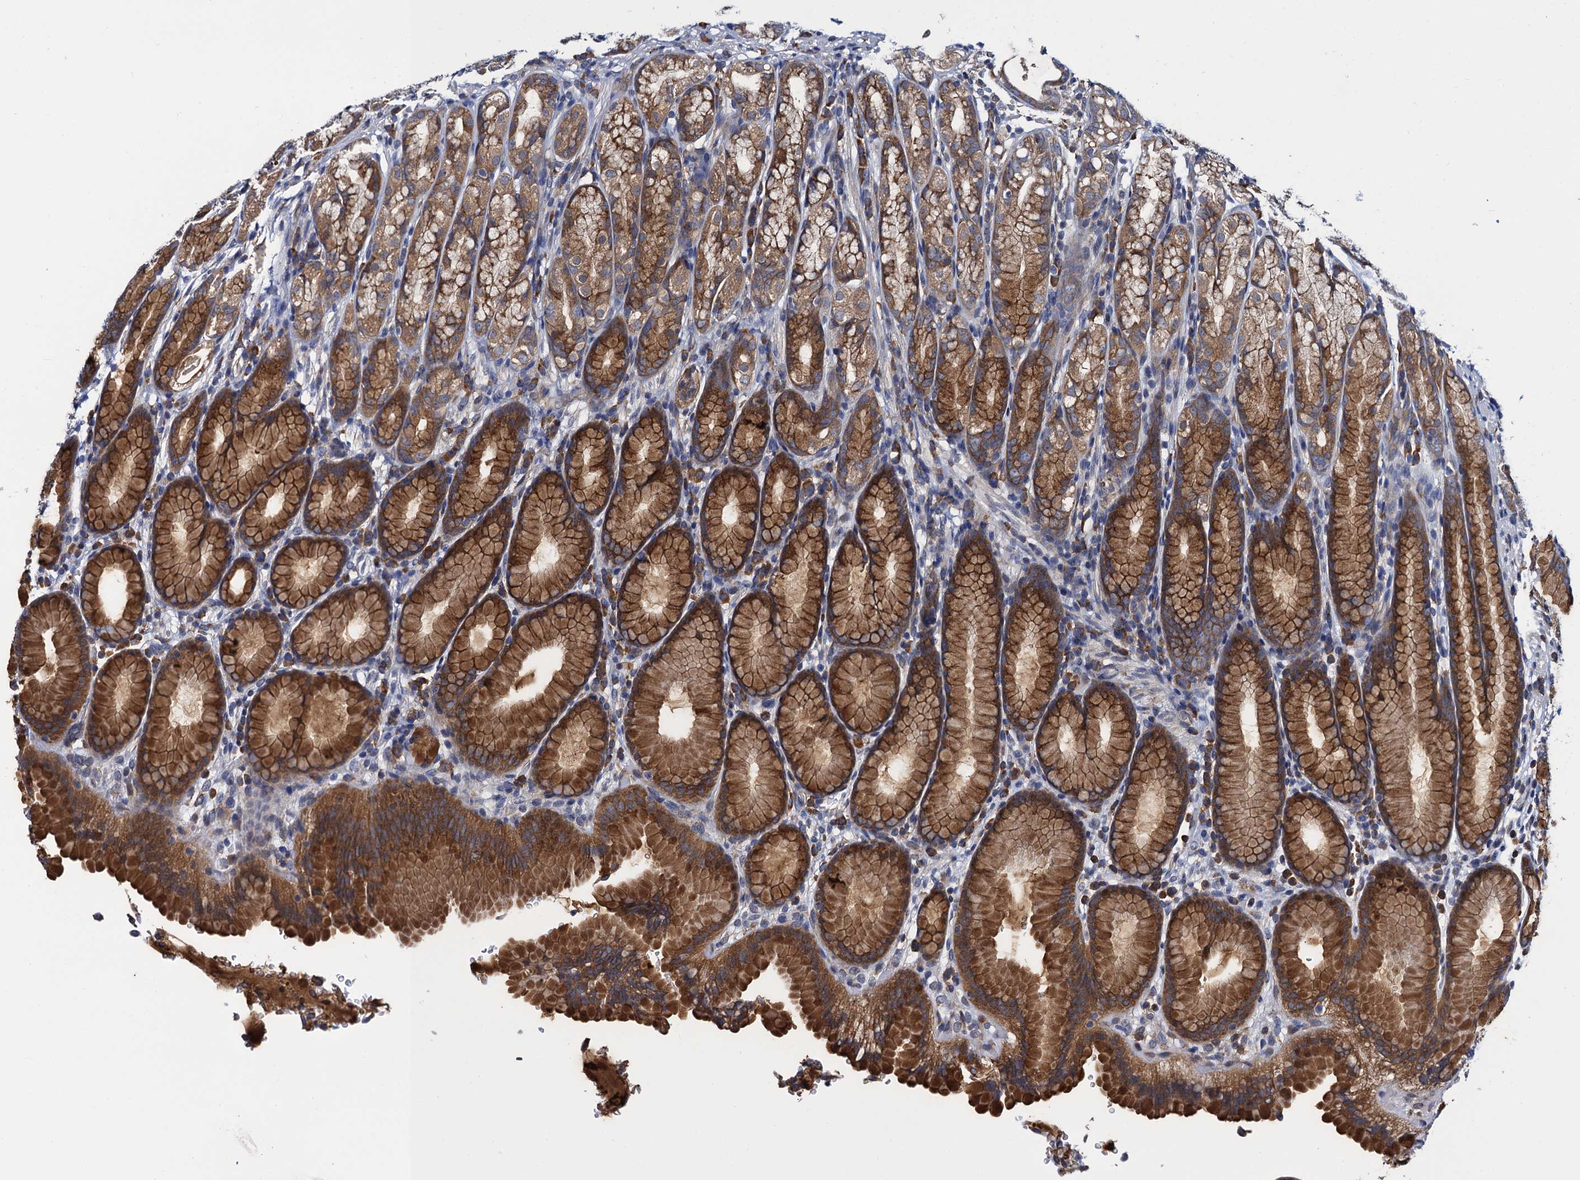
{"staining": {"intensity": "strong", "quantity": ">75%", "location": "cytoplasmic/membranous"}, "tissue": "stomach", "cell_type": "Glandular cells", "image_type": "normal", "snomed": [{"axis": "morphology", "description": "Normal tissue, NOS"}, {"axis": "topography", "description": "Stomach"}], "caption": "Strong cytoplasmic/membranous expression is identified in about >75% of glandular cells in unremarkable stomach. Immunohistochemistry (ihc) stains the protein of interest in brown and the nuclei are stained blue.", "gene": "PGLS", "patient": {"sex": "male", "age": 42}}